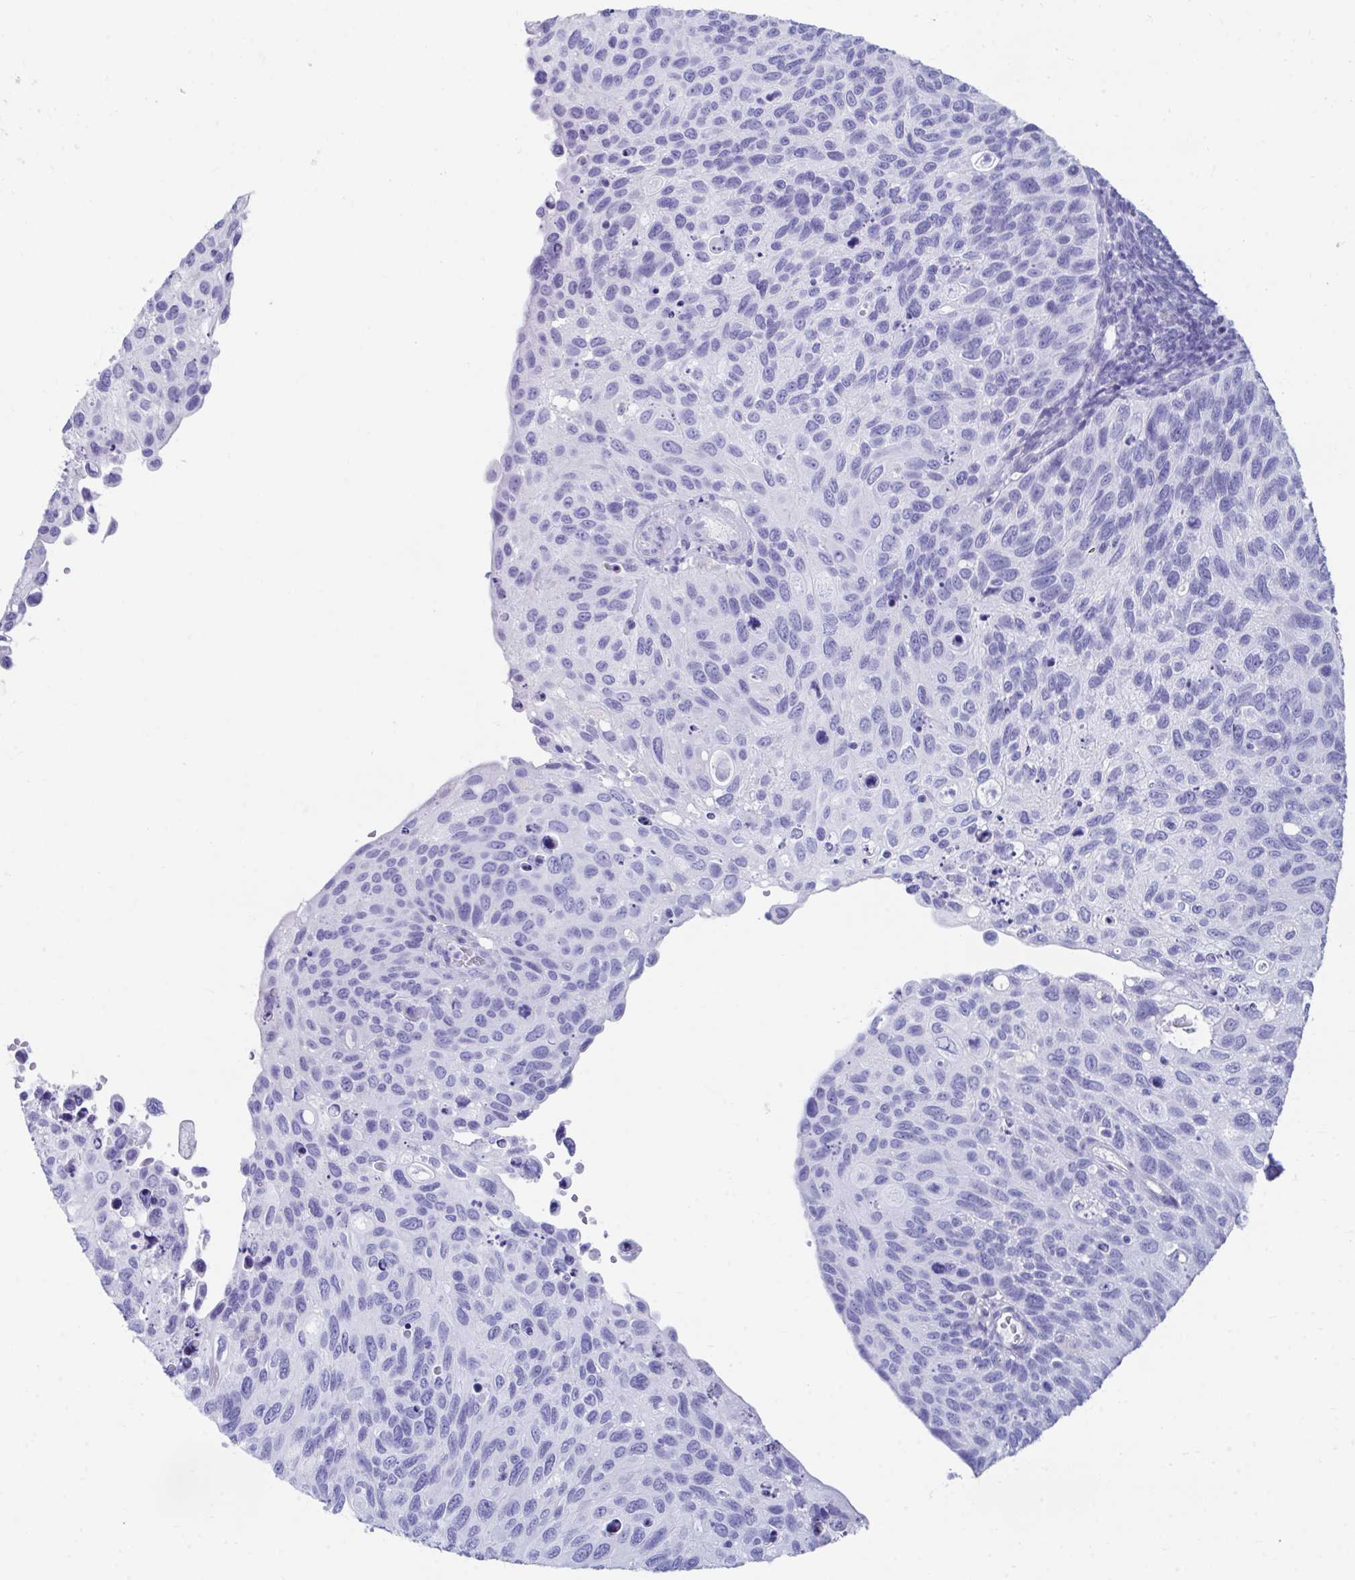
{"staining": {"intensity": "negative", "quantity": "none", "location": "none"}, "tissue": "cervical cancer", "cell_type": "Tumor cells", "image_type": "cancer", "snomed": [{"axis": "morphology", "description": "Squamous cell carcinoma, NOS"}, {"axis": "topography", "description": "Cervix"}], "caption": "There is no significant positivity in tumor cells of squamous cell carcinoma (cervical).", "gene": "HGD", "patient": {"sex": "female", "age": 70}}